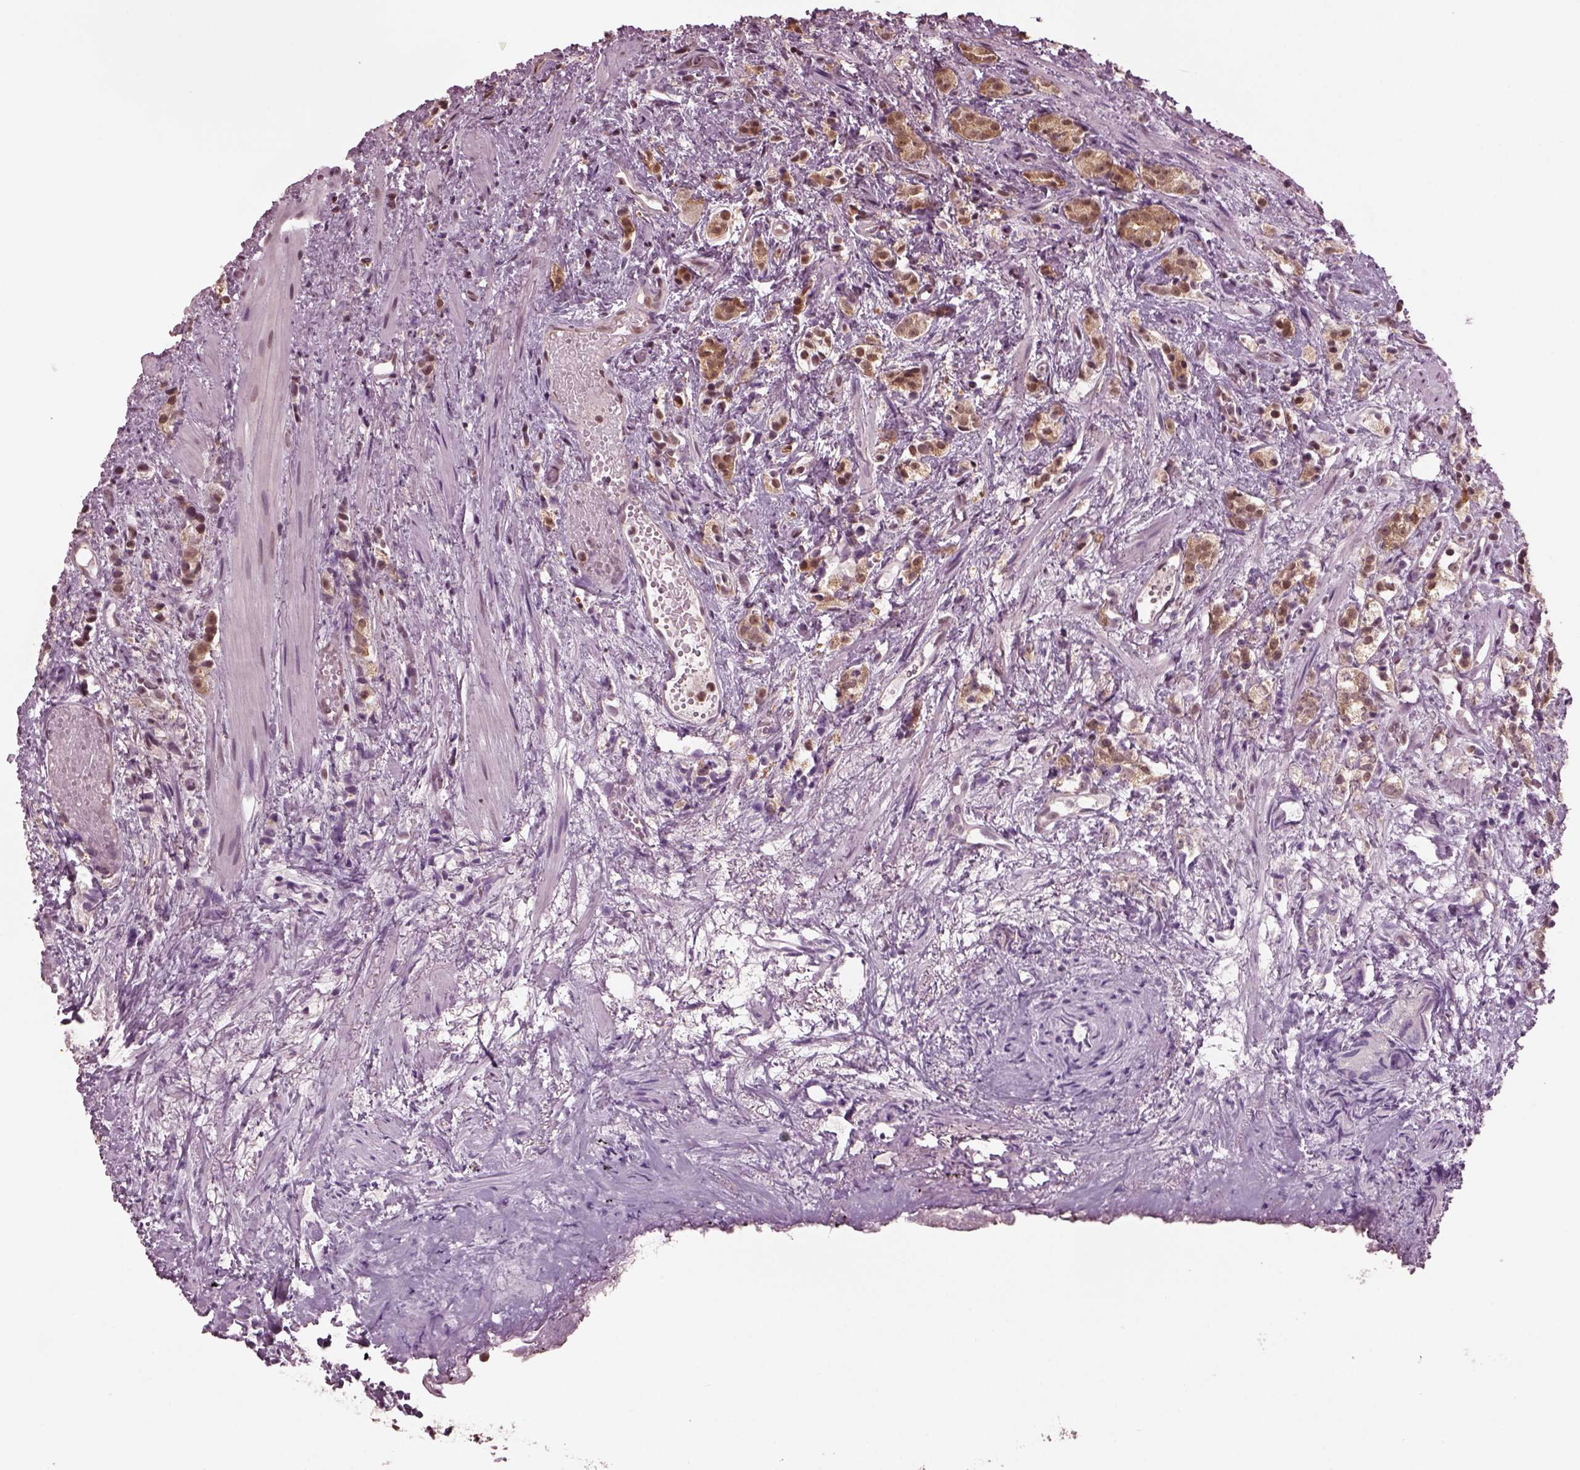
{"staining": {"intensity": "moderate", "quantity": ">75%", "location": "nuclear"}, "tissue": "prostate cancer", "cell_type": "Tumor cells", "image_type": "cancer", "snomed": [{"axis": "morphology", "description": "Adenocarcinoma, High grade"}, {"axis": "topography", "description": "Prostate"}], "caption": "High-power microscopy captured an immunohistochemistry (IHC) histopathology image of prostate high-grade adenocarcinoma, revealing moderate nuclear staining in about >75% of tumor cells.", "gene": "RUVBL2", "patient": {"sex": "male", "age": 53}}